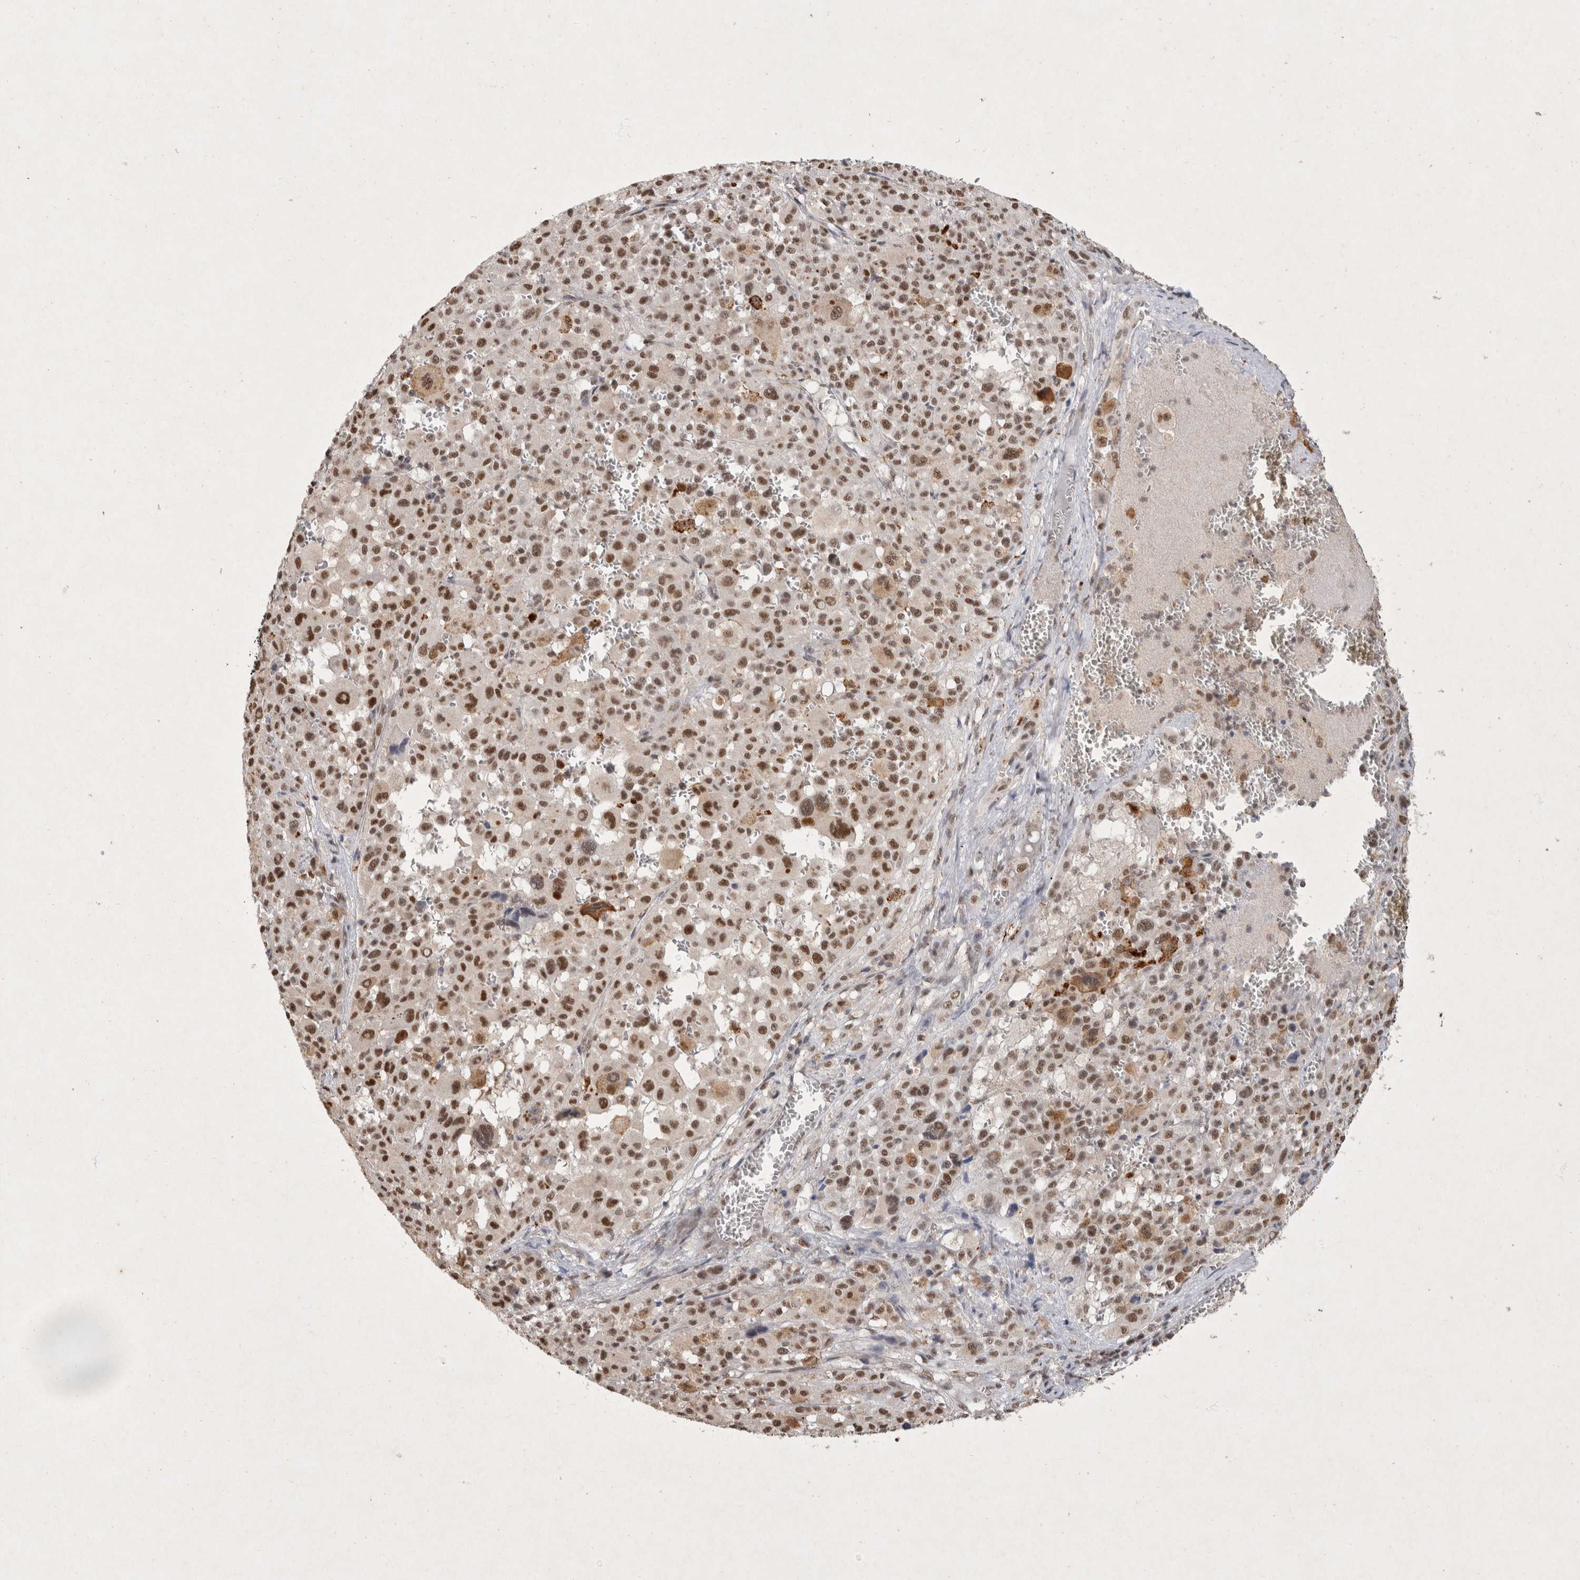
{"staining": {"intensity": "moderate", "quantity": ">75%", "location": "nuclear"}, "tissue": "melanoma", "cell_type": "Tumor cells", "image_type": "cancer", "snomed": [{"axis": "morphology", "description": "Malignant melanoma, Metastatic site"}, {"axis": "topography", "description": "Skin"}], "caption": "IHC (DAB) staining of malignant melanoma (metastatic site) demonstrates moderate nuclear protein positivity in approximately >75% of tumor cells.", "gene": "XRCC5", "patient": {"sex": "female", "age": 74}}